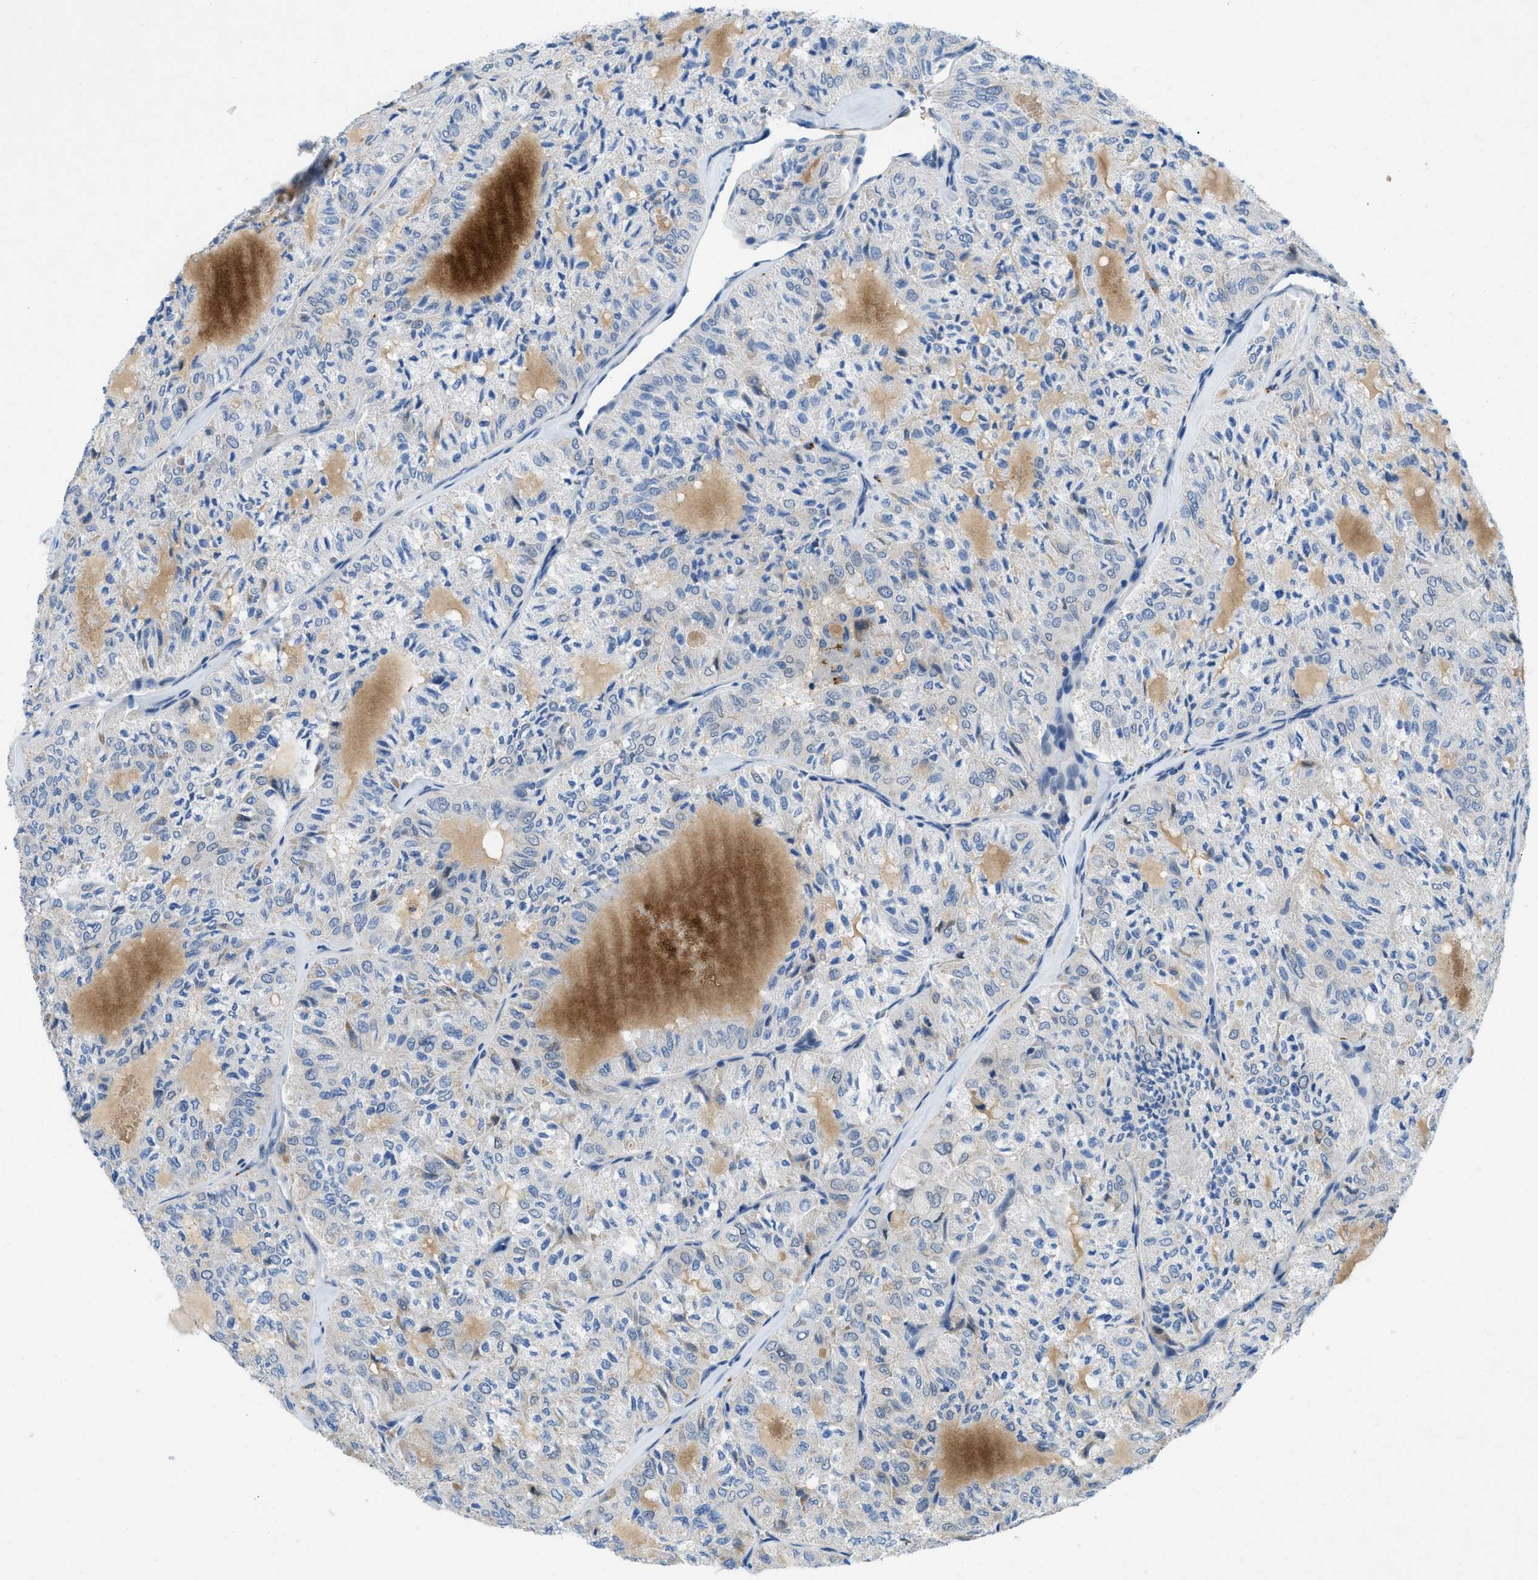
{"staining": {"intensity": "negative", "quantity": "none", "location": "none"}, "tissue": "thyroid cancer", "cell_type": "Tumor cells", "image_type": "cancer", "snomed": [{"axis": "morphology", "description": "Follicular adenoma carcinoma, NOS"}, {"axis": "topography", "description": "Thyroid gland"}], "caption": "Human thyroid follicular adenoma carcinoma stained for a protein using immunohistochemistry reveals no staining in tumor cells.", "gene": "TMEM248", "patient": {"sex": "male", "age": 75}}